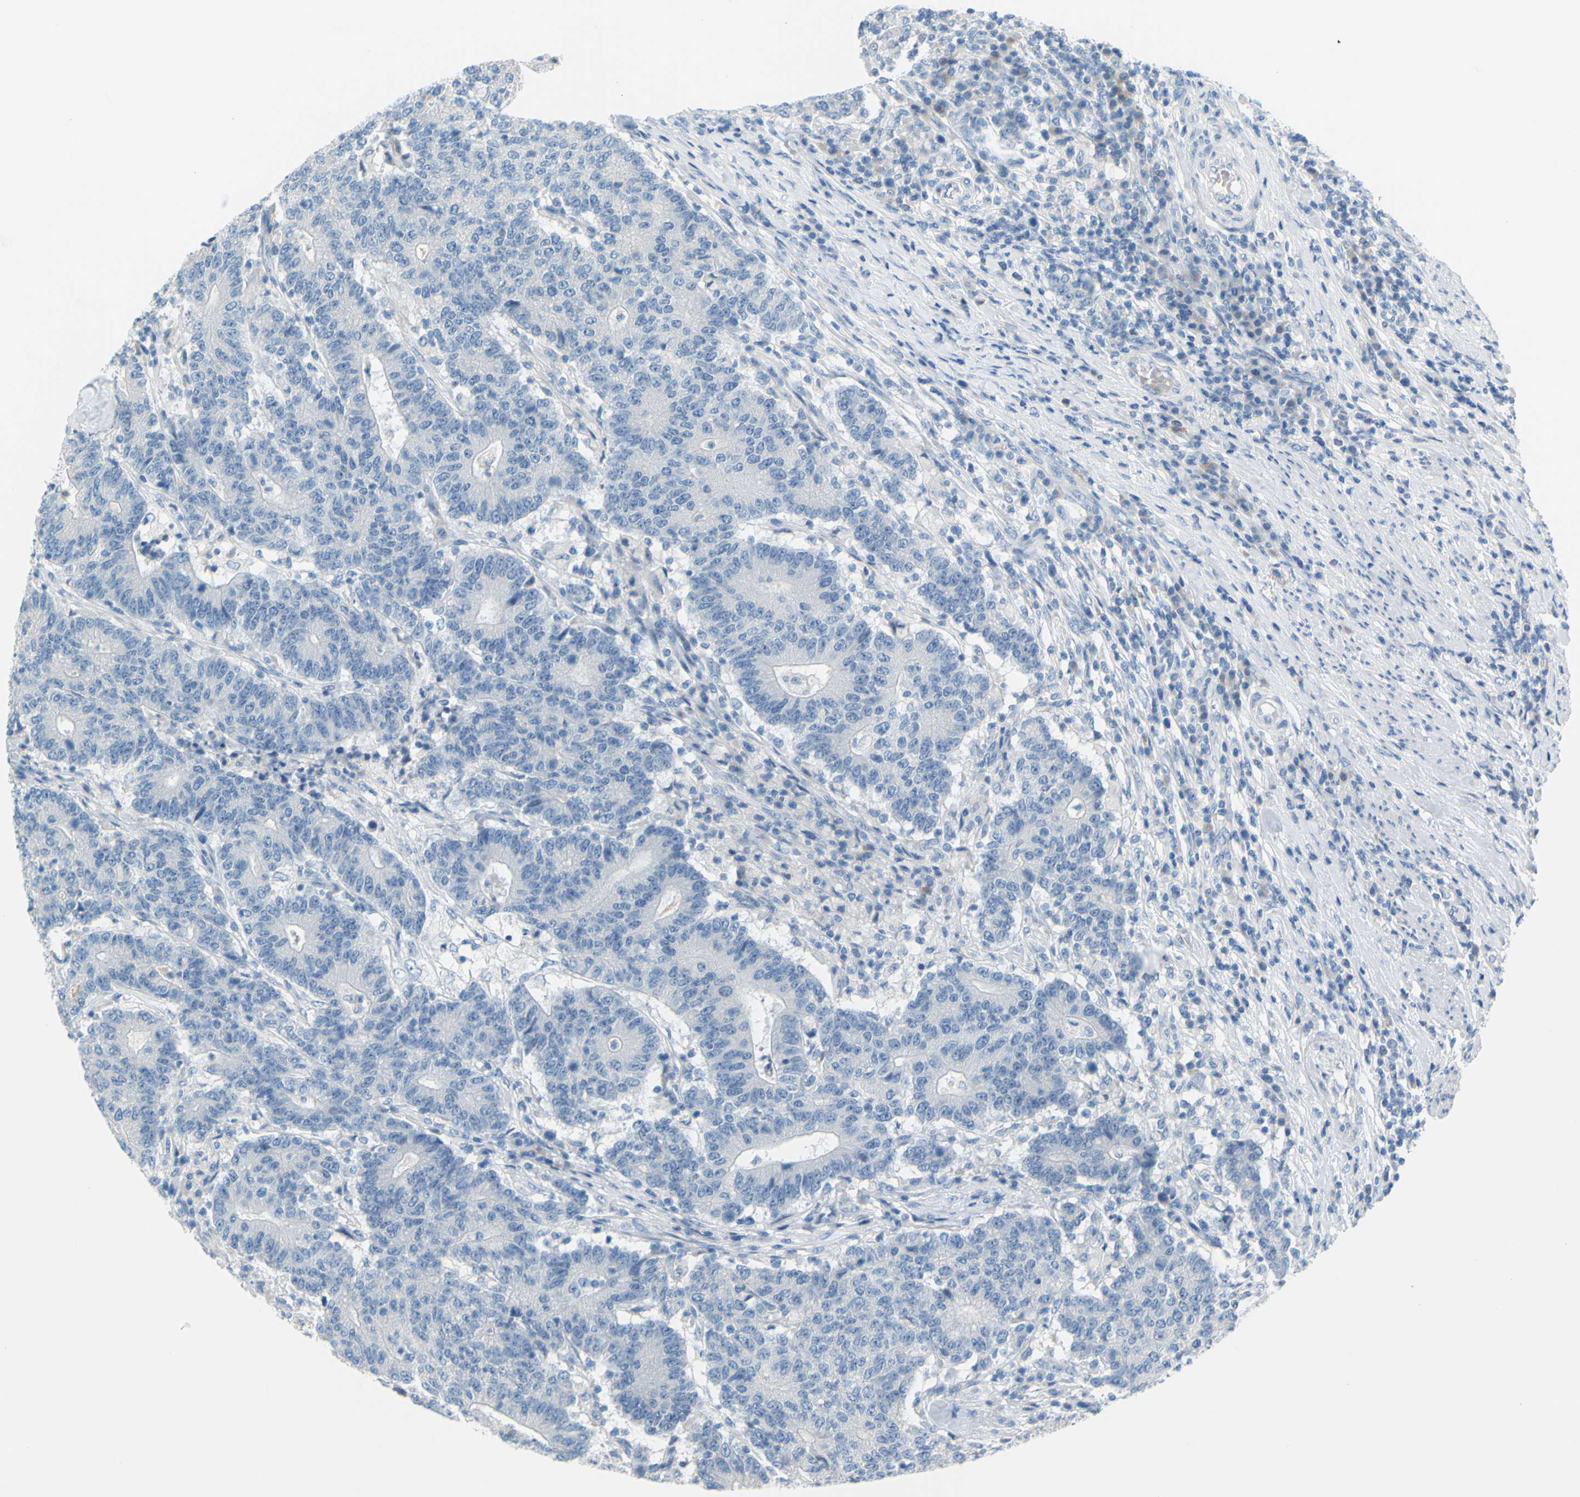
{"staining": {"intensity": "negative", "quantity": "none", "location": "none"}, "tissue": "colorectal cancer", "cell_type": "Tumor cells", "image_type": "cancer", "snomed": [{"axis": "morphology", "description": "Normal tissue, NOS"}, {"axis": "morphology", "description": "Adenocarcinoma, NOS"}, {"axis": "topography", "description": "Colon"}], "caption": "DAB immunohistochemical staining of colorectal adenocarcinoma demonstrates no significant positivity in tumor cells.", "gene": "DCT", "patient": {"sex": "female", "age": 75}}